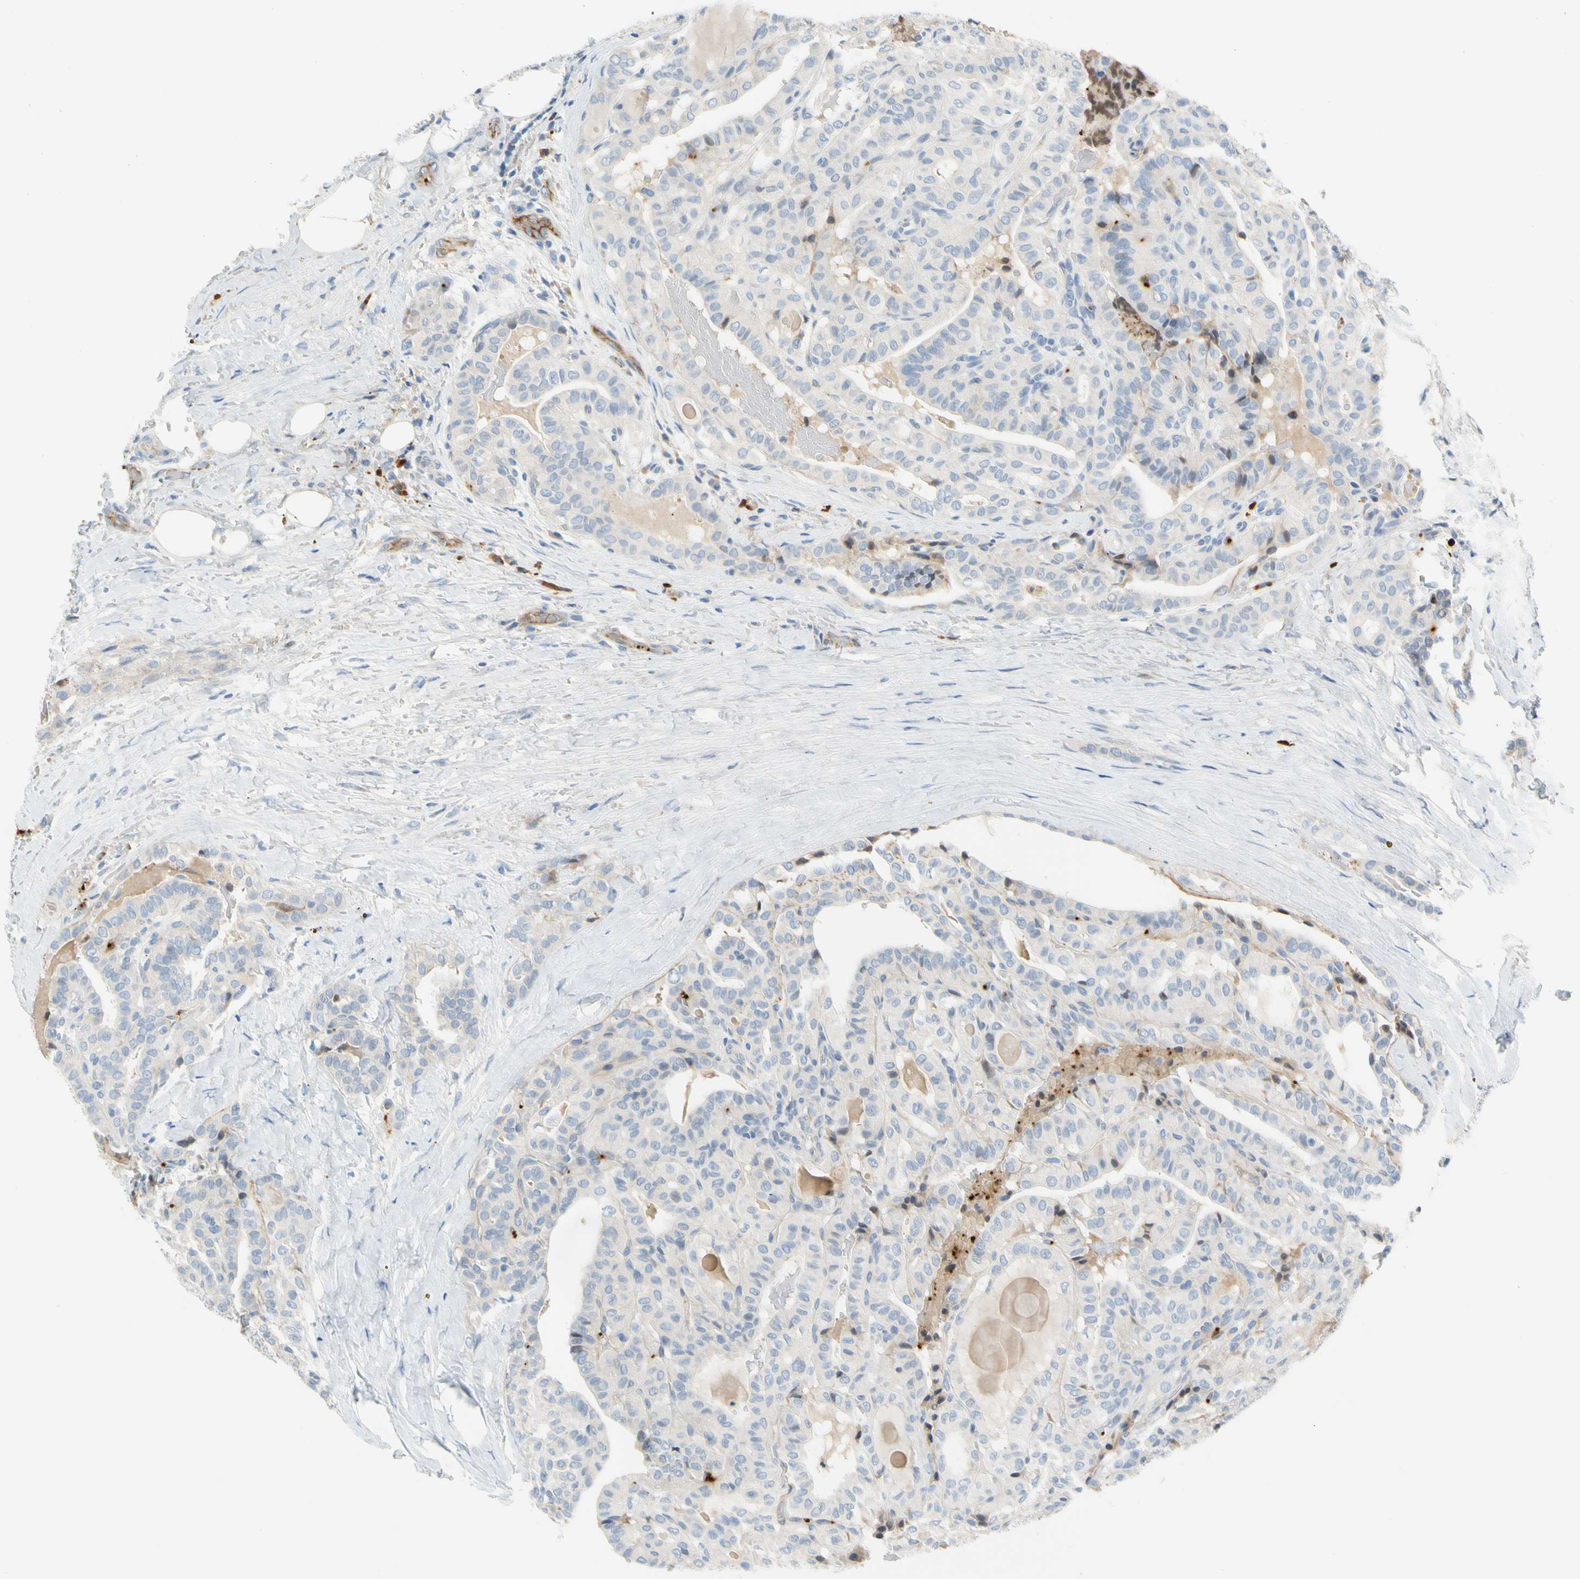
{"staining": {"intensity": "weak", "quantity": "<25%", "location": "cytoplasmic/membranous"}, "tissue": "thyroid cancer", "cell_type": "Tumor cells", "image_type": "cancer", "snomed": [{"axis": "morphology", "description": "Papillary adenocarcinoma, NOS"}, {"axis": "topography", "description": "Thyroid gland"}], "caption": "DAB (3,3'-diaminobenzidine) immunohistochemical staining of human thyroid cancer exhibits no significant positivity in tumor cells.", "gene": "PPBP", "patient": {"sex": "male", "age": 77}}